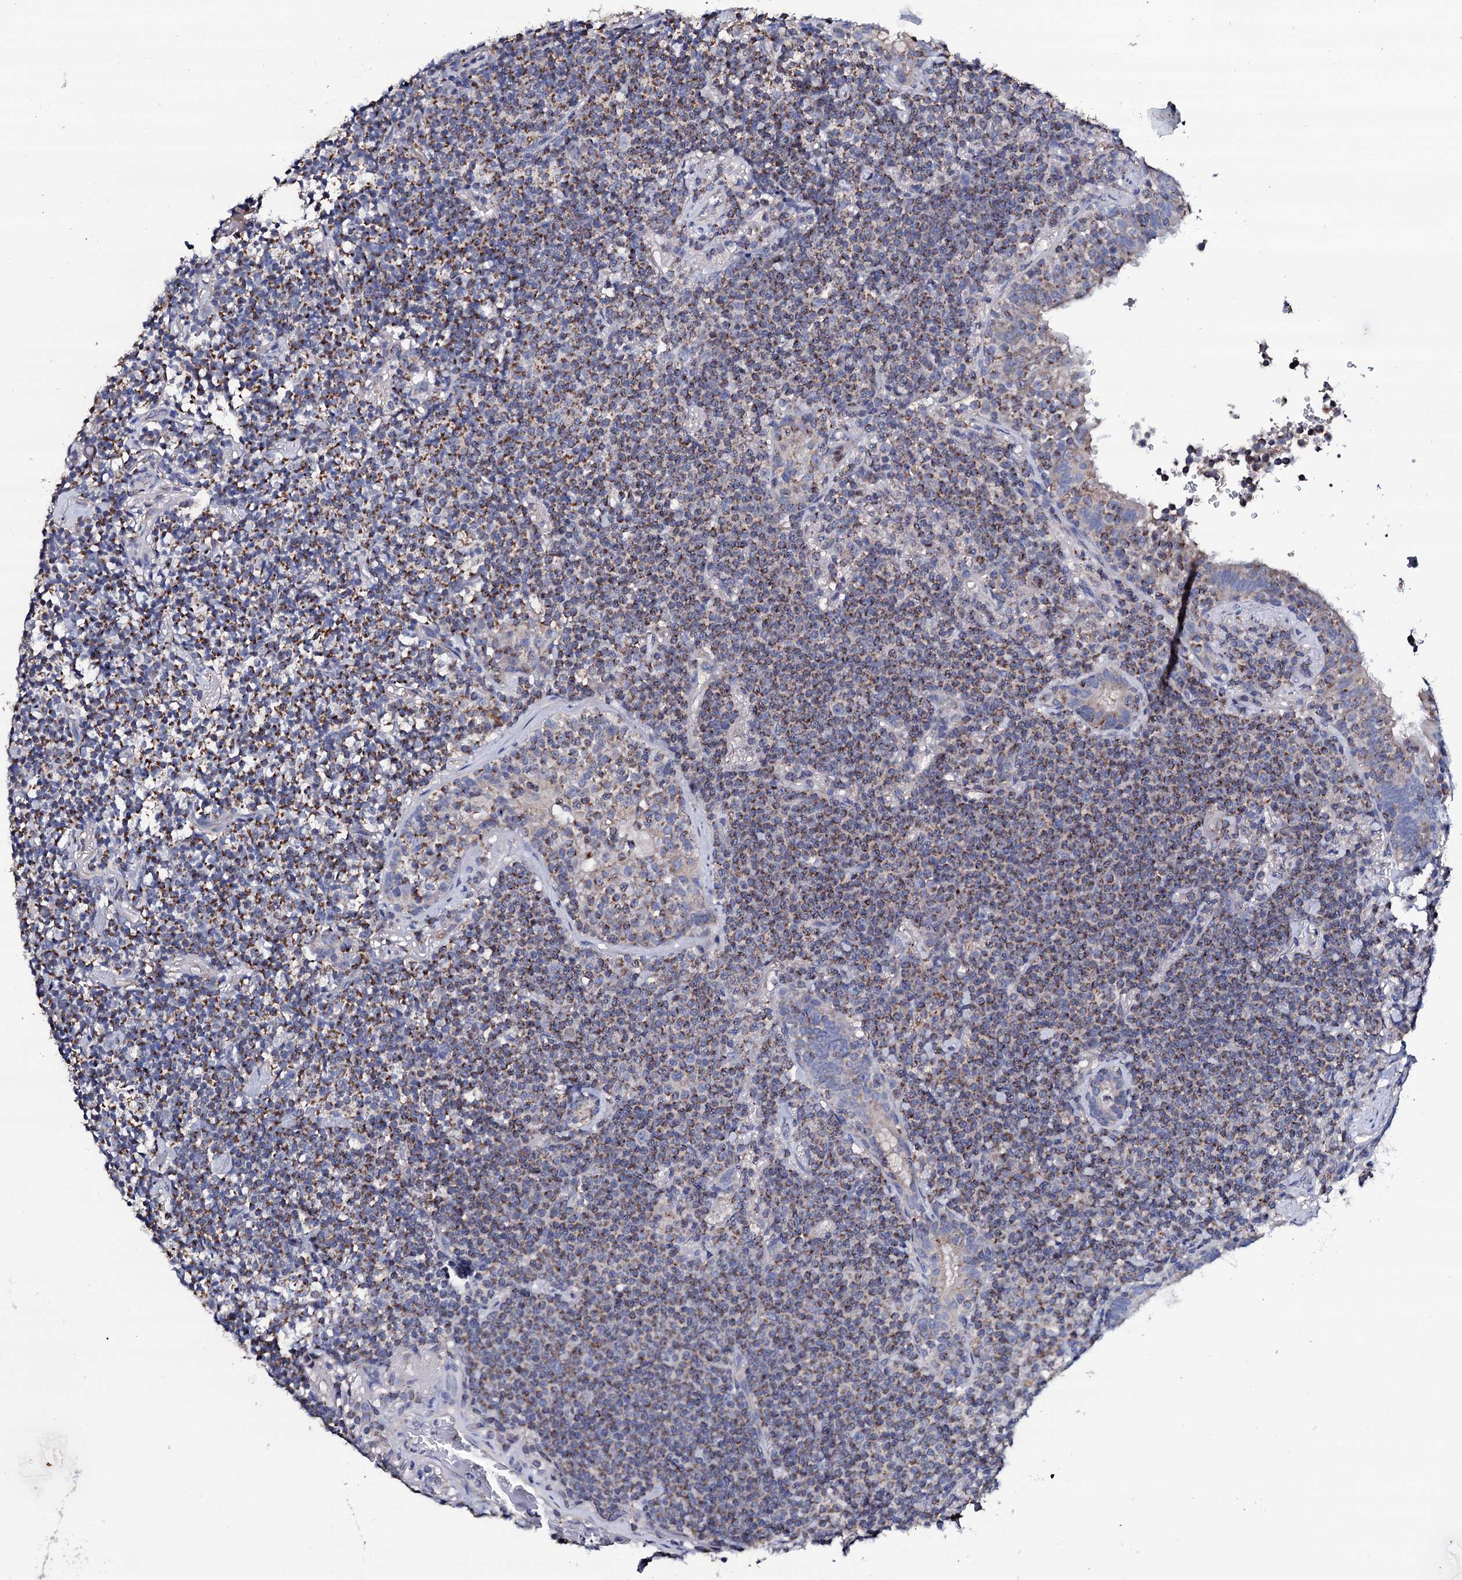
{"staining": {"intensity": "moderate", "quantity": ">75%", "location": "cytoplasmic/membranous"}, "tissue": "lymphoma", "cell_type": "Tumor cells", "image_type": "cancer", "snomed": [{"axis": "morphology", "description": "Malignant lymphoma, non-Hodgkin's type, Low grade"}, {"axis": "topography", "description": "Lung"}], "caption": "DAB (3,3'-diaminobenzidine) immunohistochemical staining of lymphoma demonstrates moderate cytoplasmic/membranous protein staining in approximately >75% of tumor cells. The protein is stained brown, and the nuclei are stained in blue (DAB (3,3'-diaminobenzidine) IHC with brightfield microscopy, high magnification).", "gene": "TCAF2", "patient": {"sex": "female", "age": 71}}